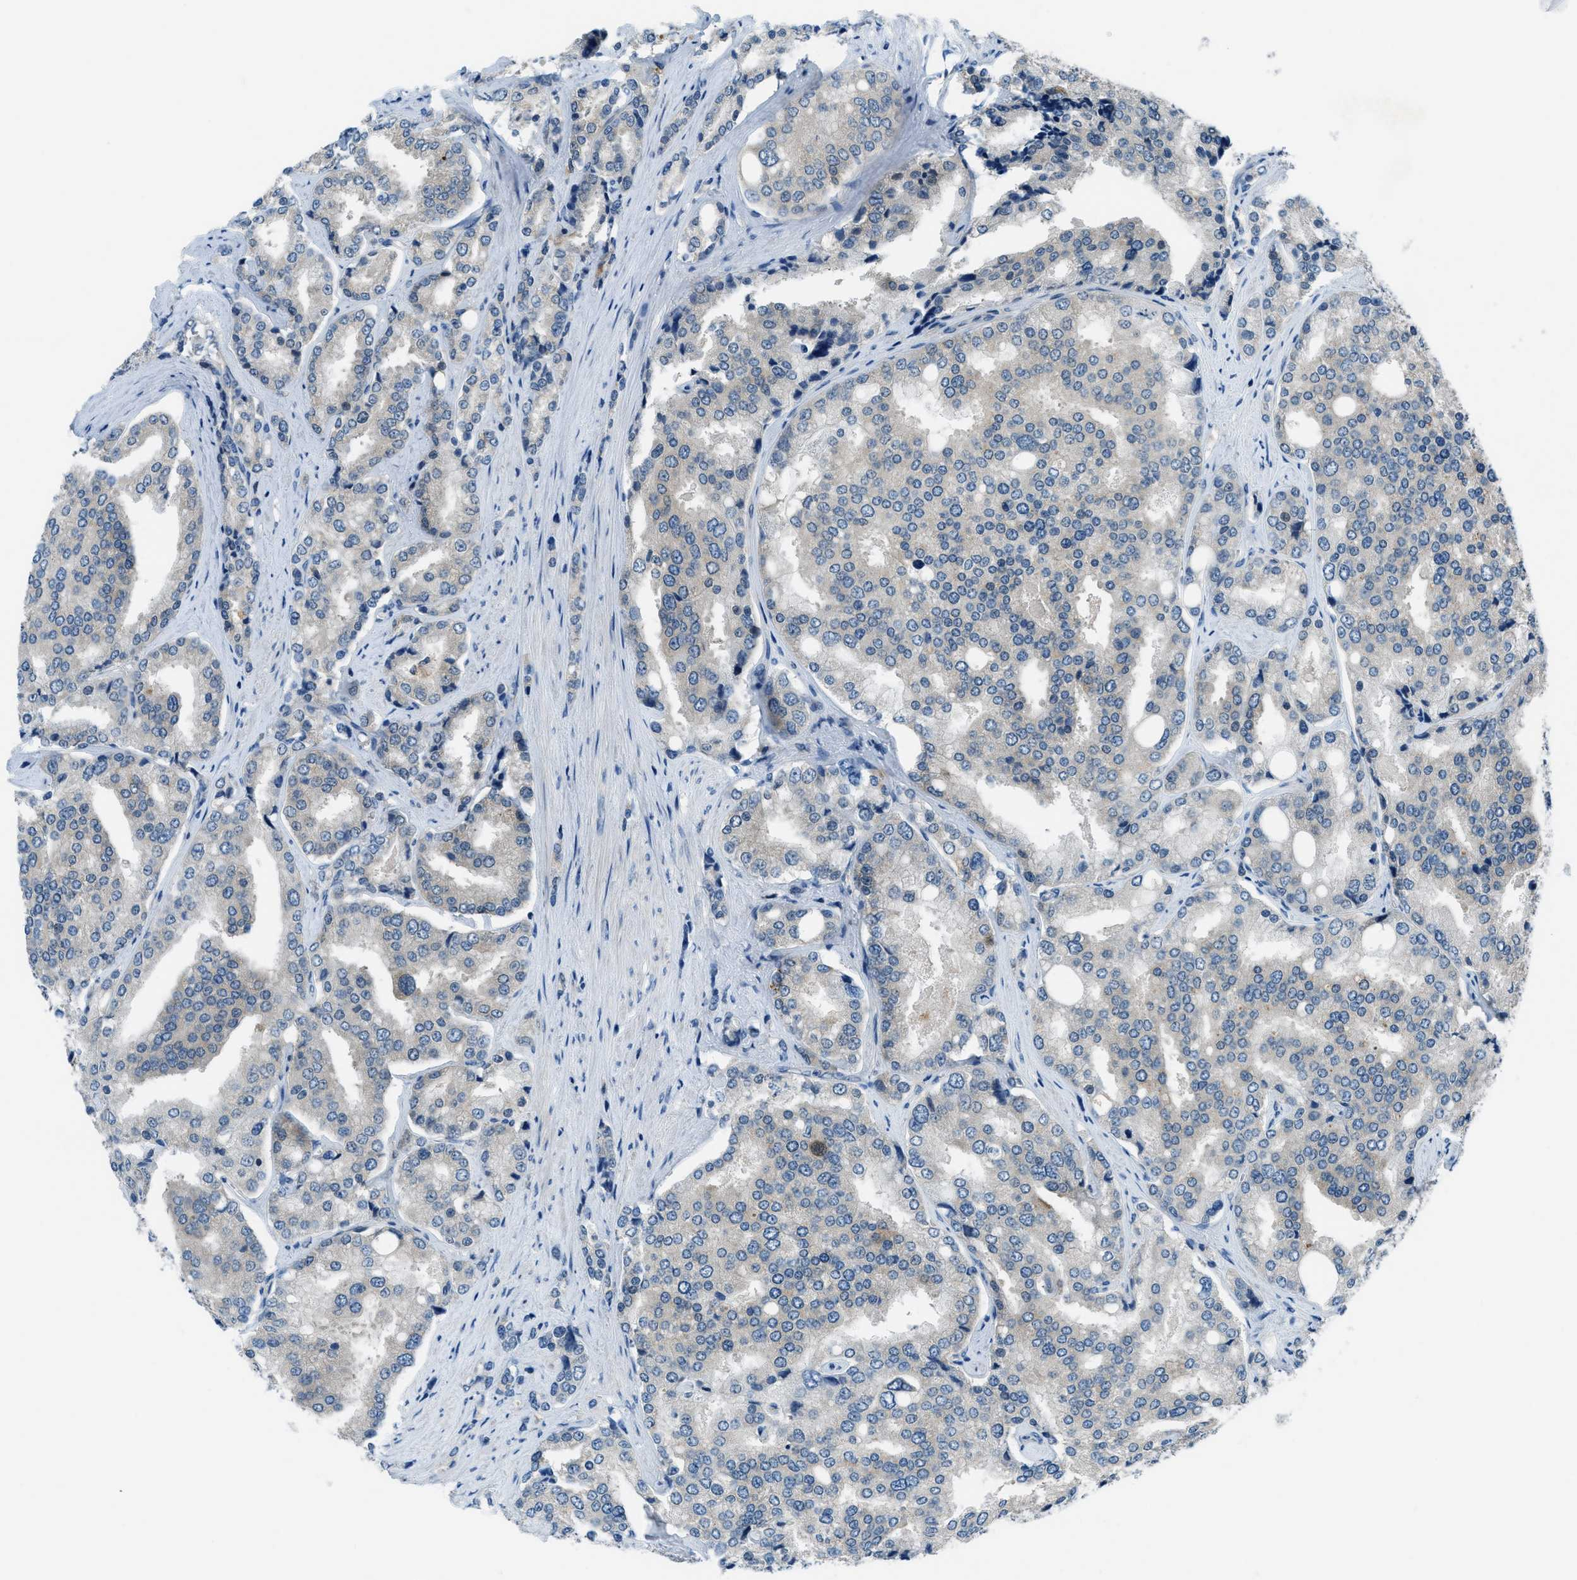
{"staining": {"intensity": "negative", "quantity": "none", "location": "none"}, "tissue": "prostate cancer", "cell_type": "Tumor cells", "image_type": "cancer", "snomed": [{"axis": "morphology", "description": "Adenocarcinoma, High grade"}, {"axis": "topography", "description": "Prostate"}], "caption": "Image shows no significant protein positivity in tumor cells of prostate cancer (high-grade adenocarcinoma).", "gene": "ARFGAP2", "patient": {"sex": "male", "age": 50}}